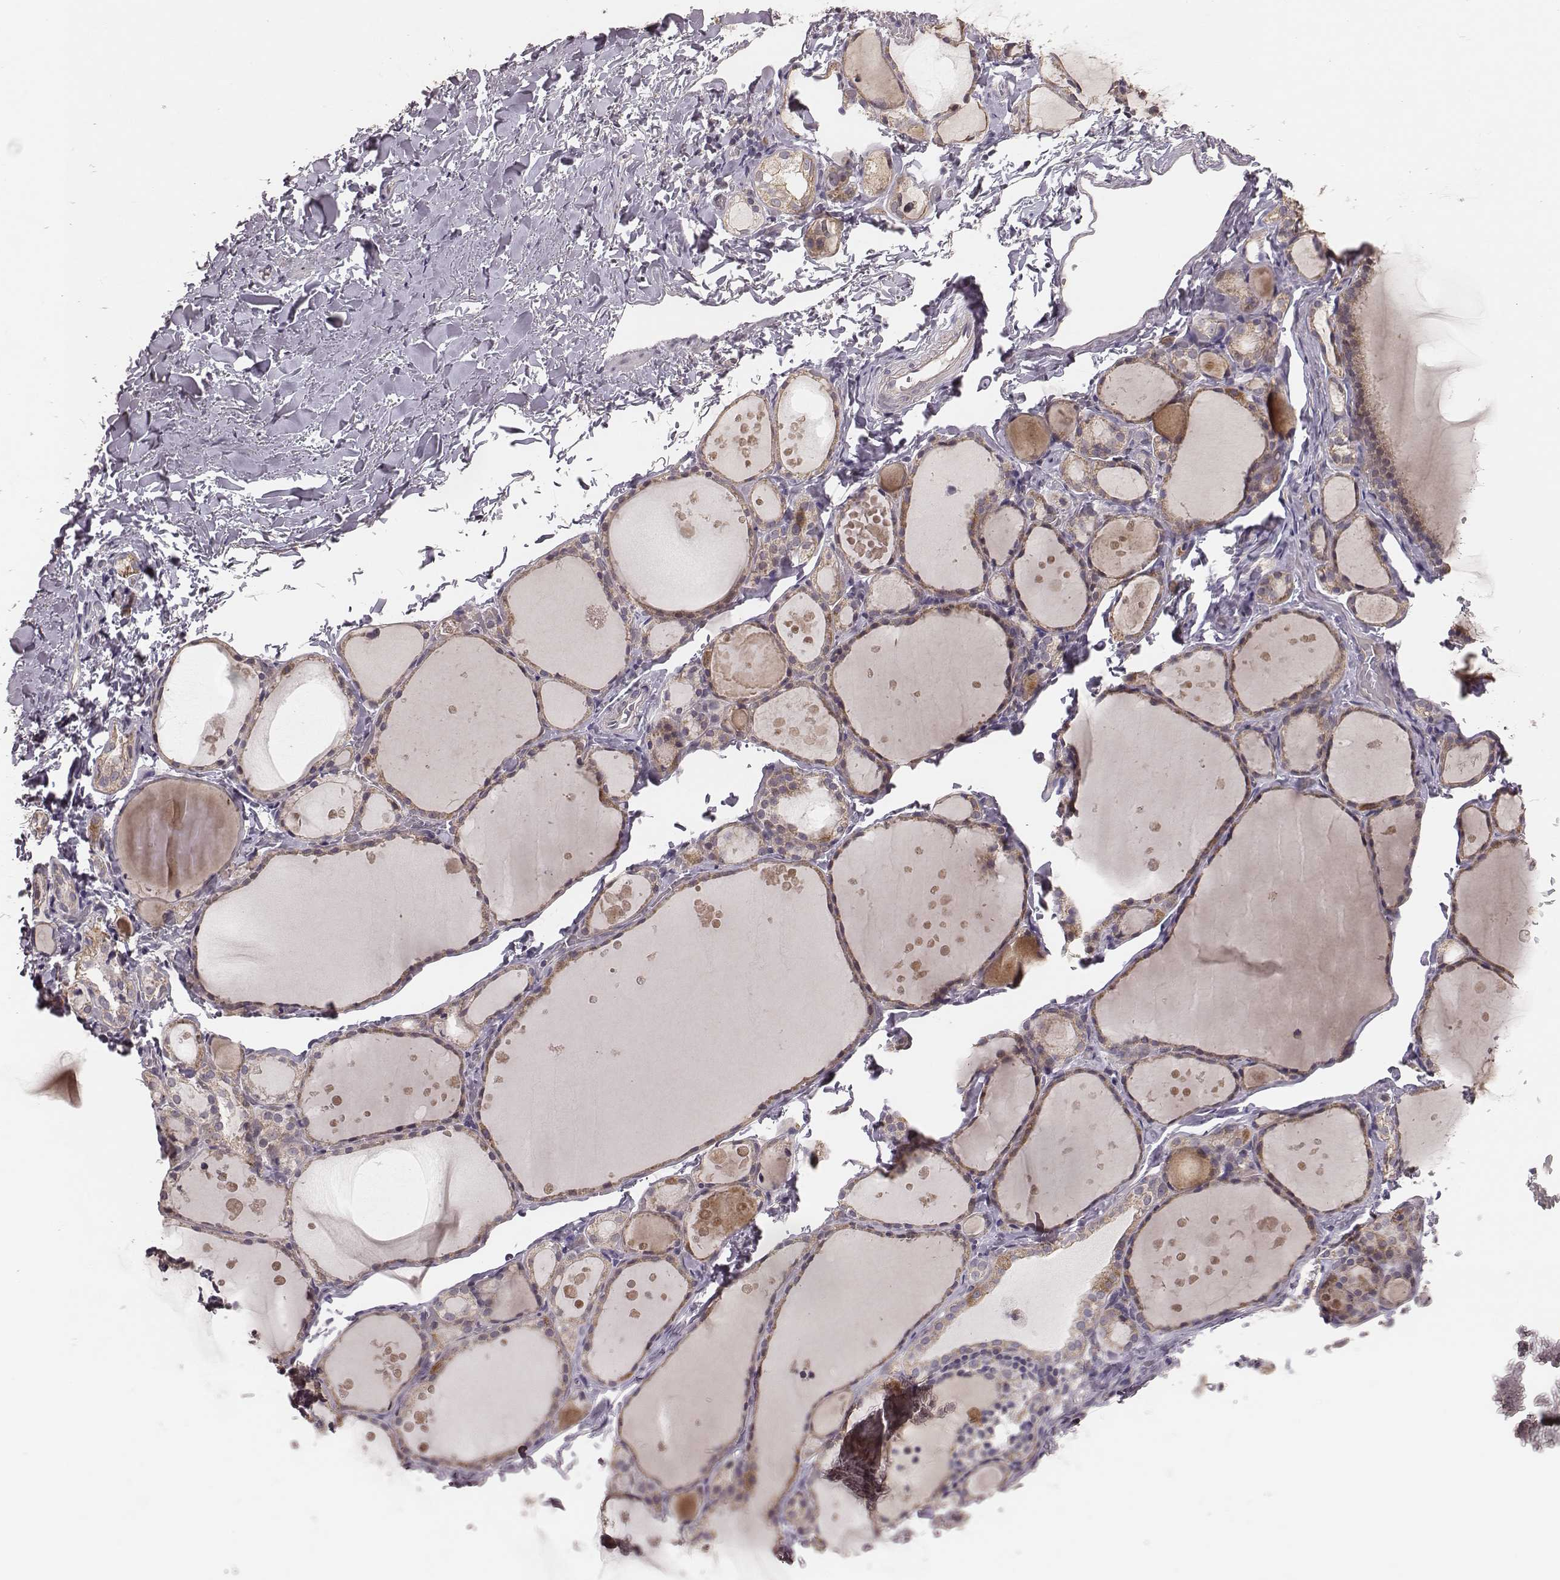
{"staining": {"intensity": "weak", "quantity": ">75%", "location": "cytoplasmic/membranous"}, "tissue": "thyroid gland", "cell_type": "Glandular cells", "image_type": "normal", "snomed": [{"axis": "morphology", "description": "Normal tissue, NOS"}, {"axis": "topography", "description": "Thyroid gland"}], "caption": "Immunohistochemistry (DAB) staining of unremarkable human thyroid gland displays weak cytoplasmic/membranous protein staining in about >75% of glandular cells.", "gene": "HAVCR1", "patient": {"sex": "male", "age": 68}}